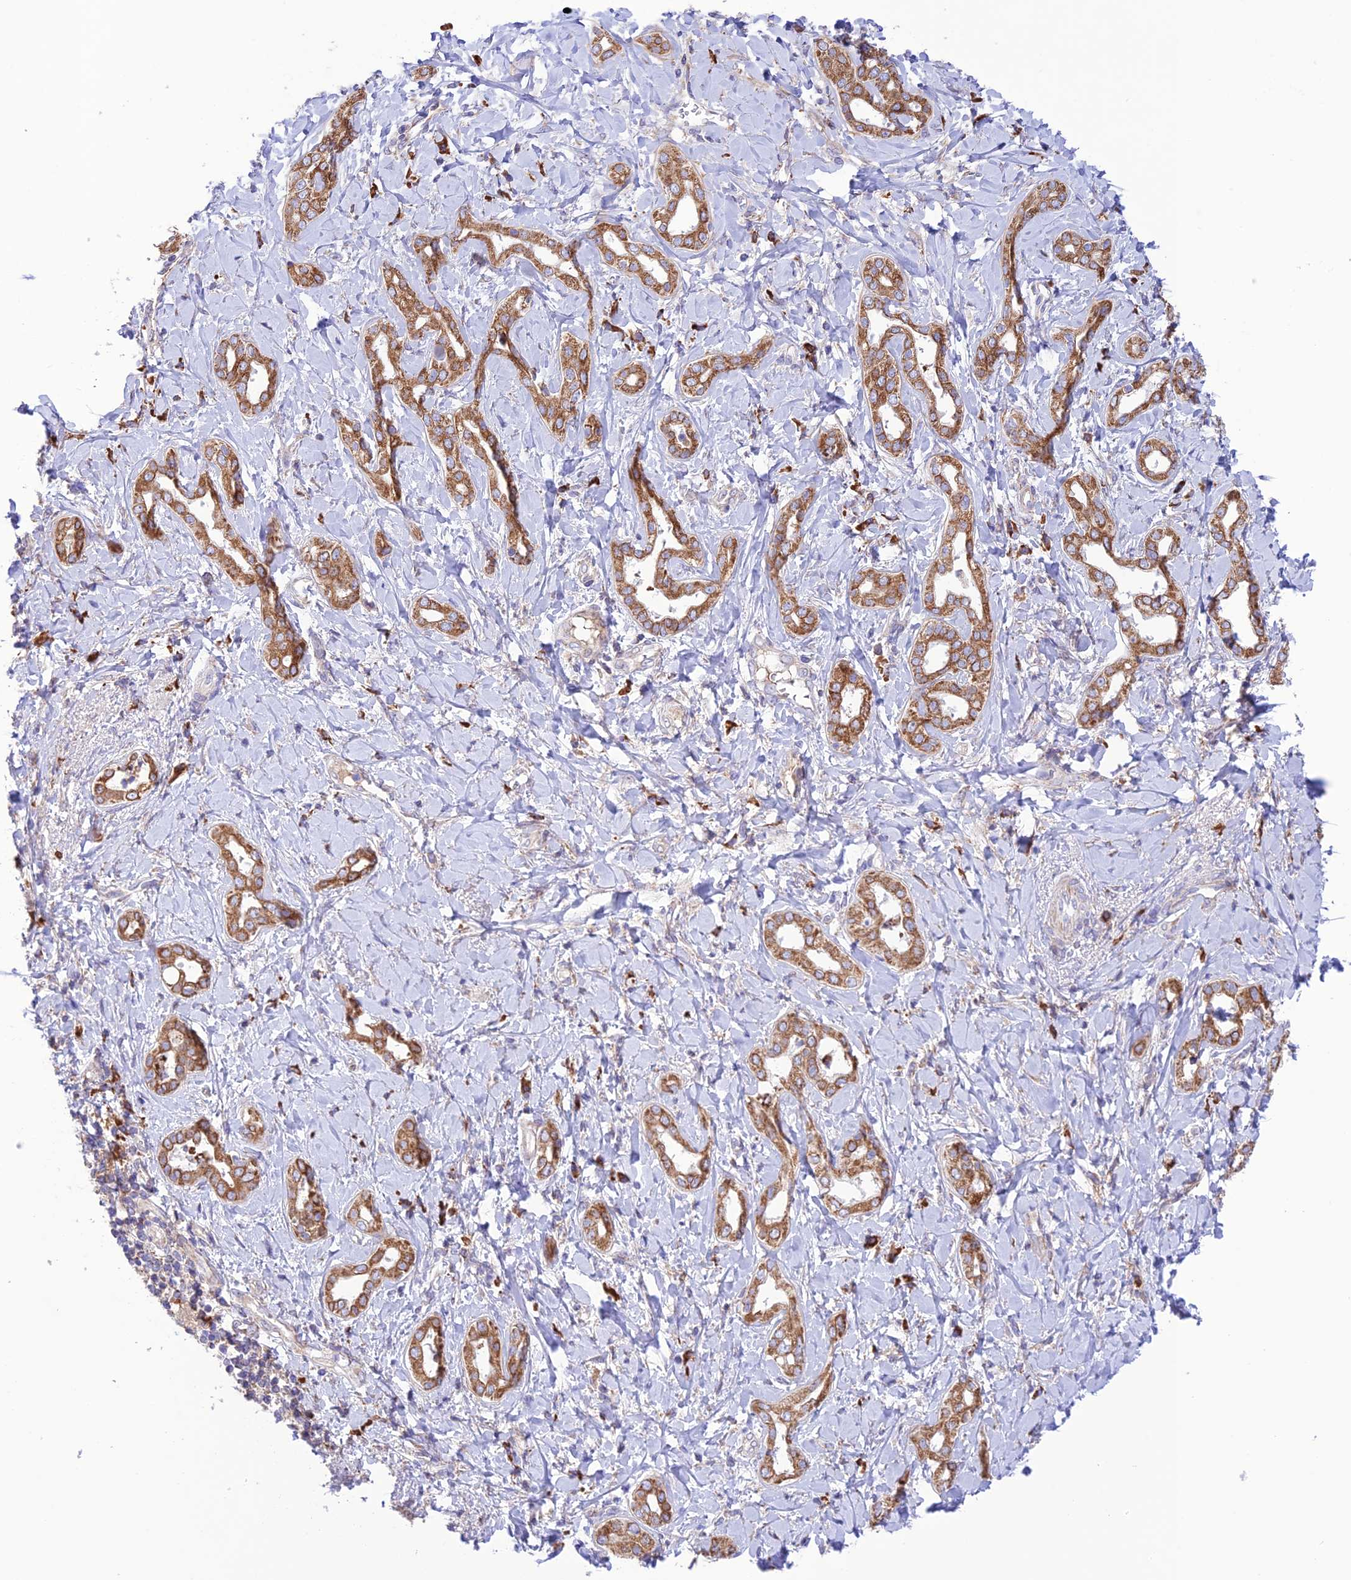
{"staining": {"intensity": "moderate", "quantity": ">75%", "location": "cytoplasmic/membranous"}, "tissue": "liver cancer", "cell_type": "Tumor cells", "image_type": "cancer", "snomed": [{"axis": "morphology", "description": "Cholangiocarcinoma"}, {"axis": "topography", "description": "Liver"}], "caption": "The micrograph demonstrates immunohistochemical staining of liver cancer (cholangiocarcinoma). There is moderate cytoplasmic/membranous positivity is appreciated in approximately >75% of tumor cells.", "gene": "UAP1L1", "patient": {"sex": "female", "age": 77}}